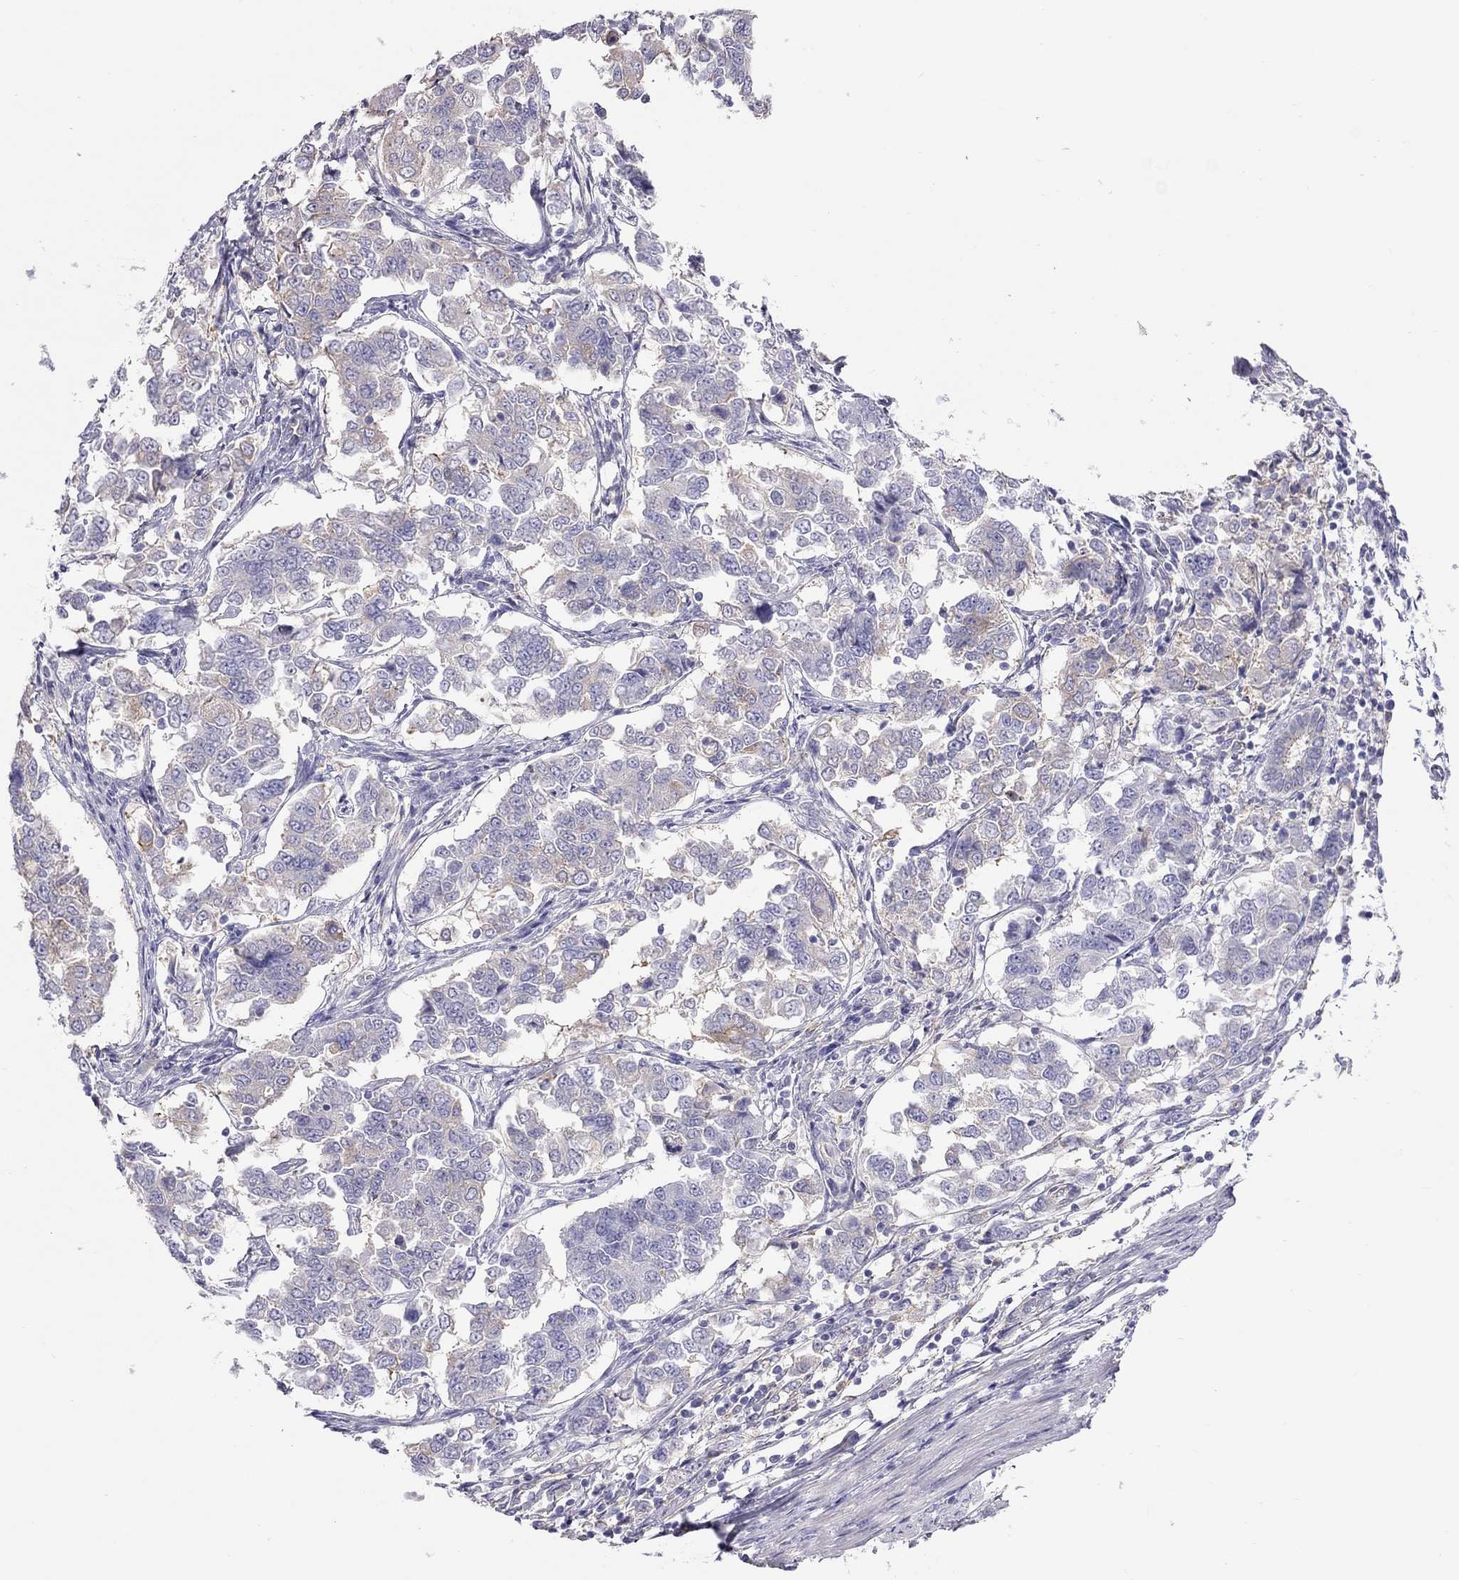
{"staining": {"intensity": "moderate", "quantity": "25%-75%", "location": "cytoplasmic/membranous"}, "tissue": "endometrial cancer", "cell_type": "Tumor cells", "image_type": "cancer", "snomed": [{"axis": "morphology", "description": "Adenocarcinoma, NOS"}, {"axis": "topography", "description": "Endometrium"}], "caption": "Human adenocarcinoma (endometrial) stained with a brown dye demonstrates moderate cytoplasmic/membranous positive expression in approximately 25%-75% of tumor cells.", "gene": "ALOX15B", "patient": {"sex": "female", "age": 43}}